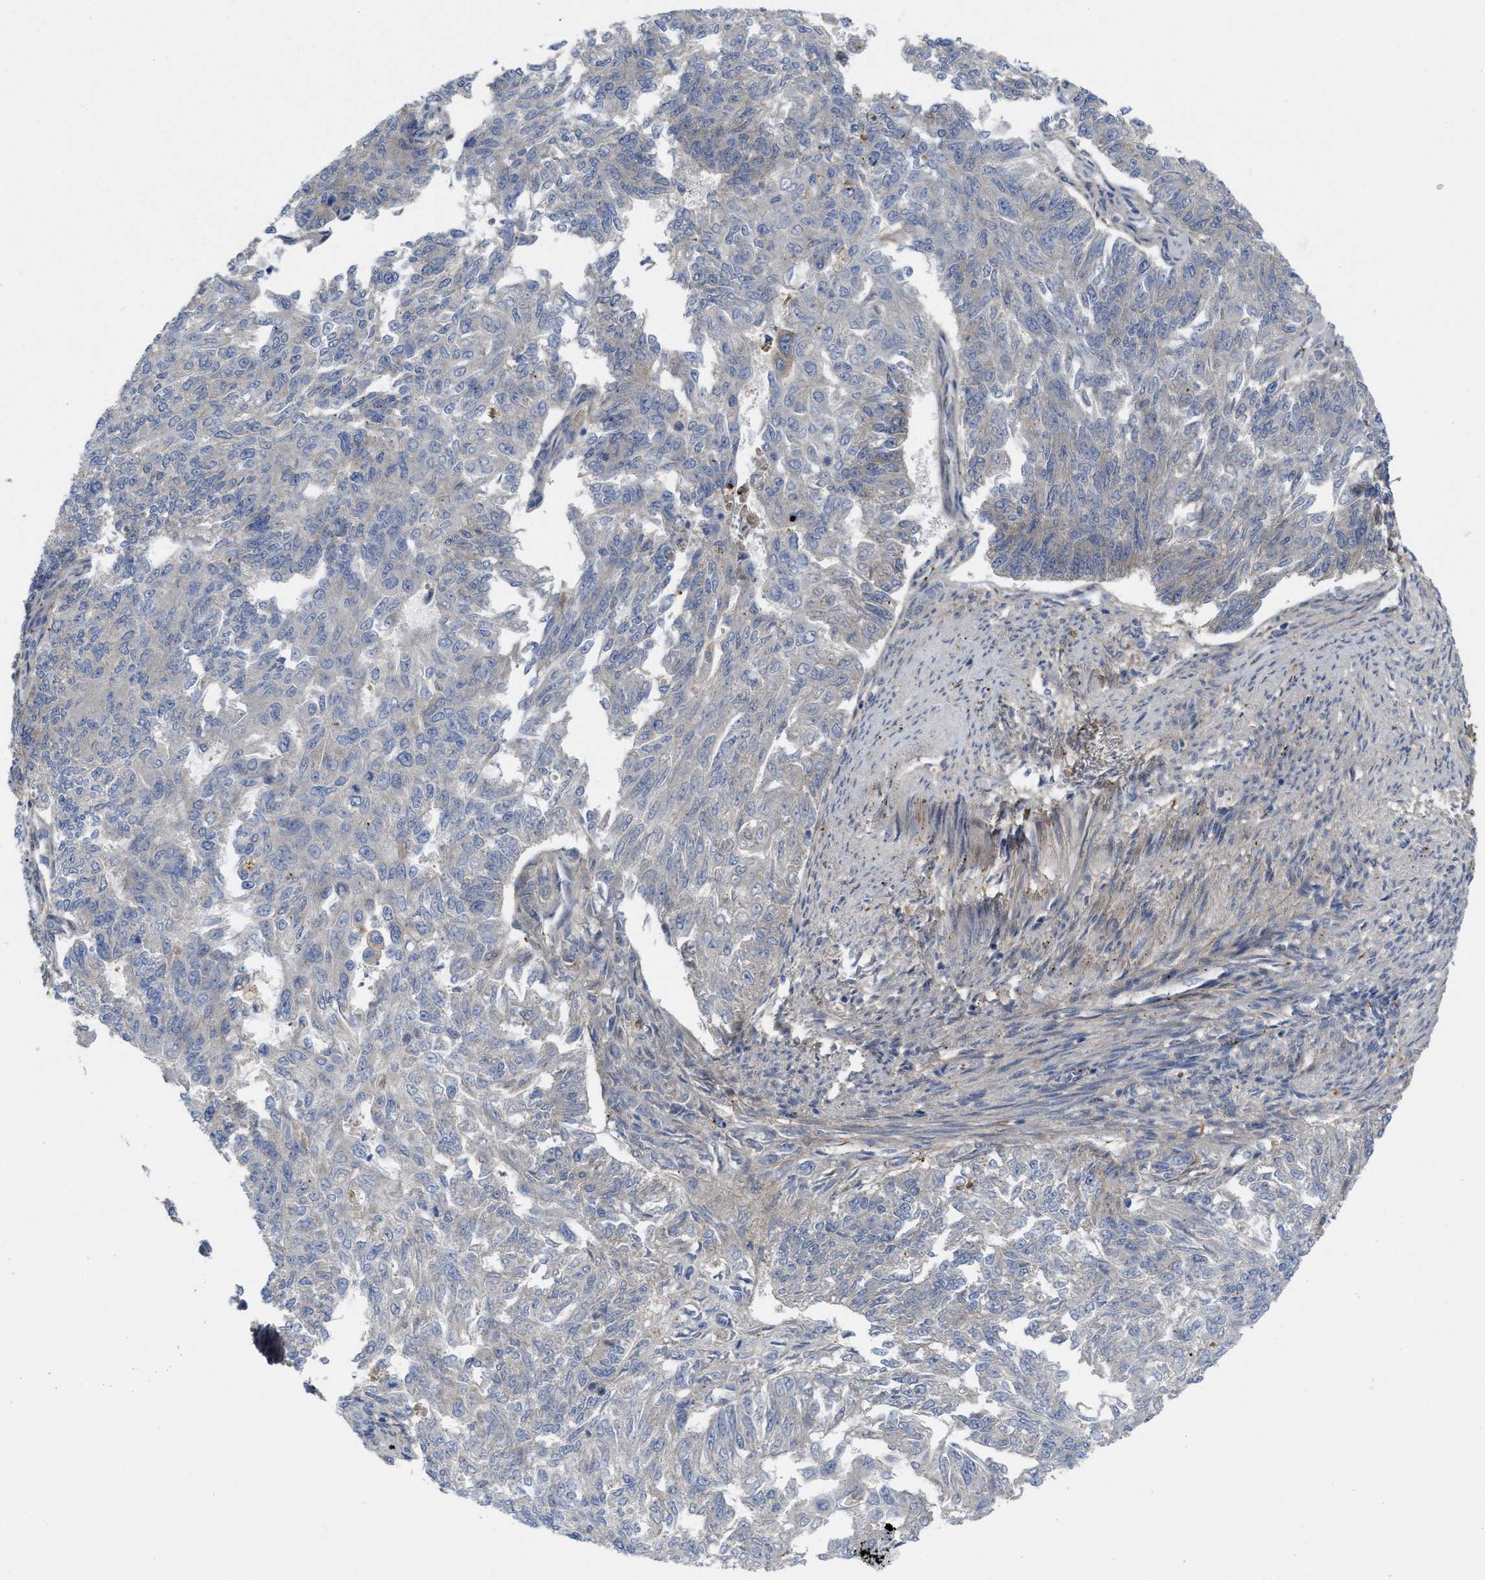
{"staining": {"intensity": "negative", "quantity": "none", "location": "none"}, "tissue": "endometrial cancer", "cell_type": "Tumor cells", "image_type": "cancer", "snomed": [{"axis": "morphology", "description": "Adenocarcinoma, NOS"}, {"axis": "topography", "description": "Endometrium"}], "caption": "This is an immunohistochemistry micrograph of adenocarcinoma (endometrial). There is no positivity in tumor cells.", "gene": "ZNF70", "patient": {"sex": "female", "age": 32}}